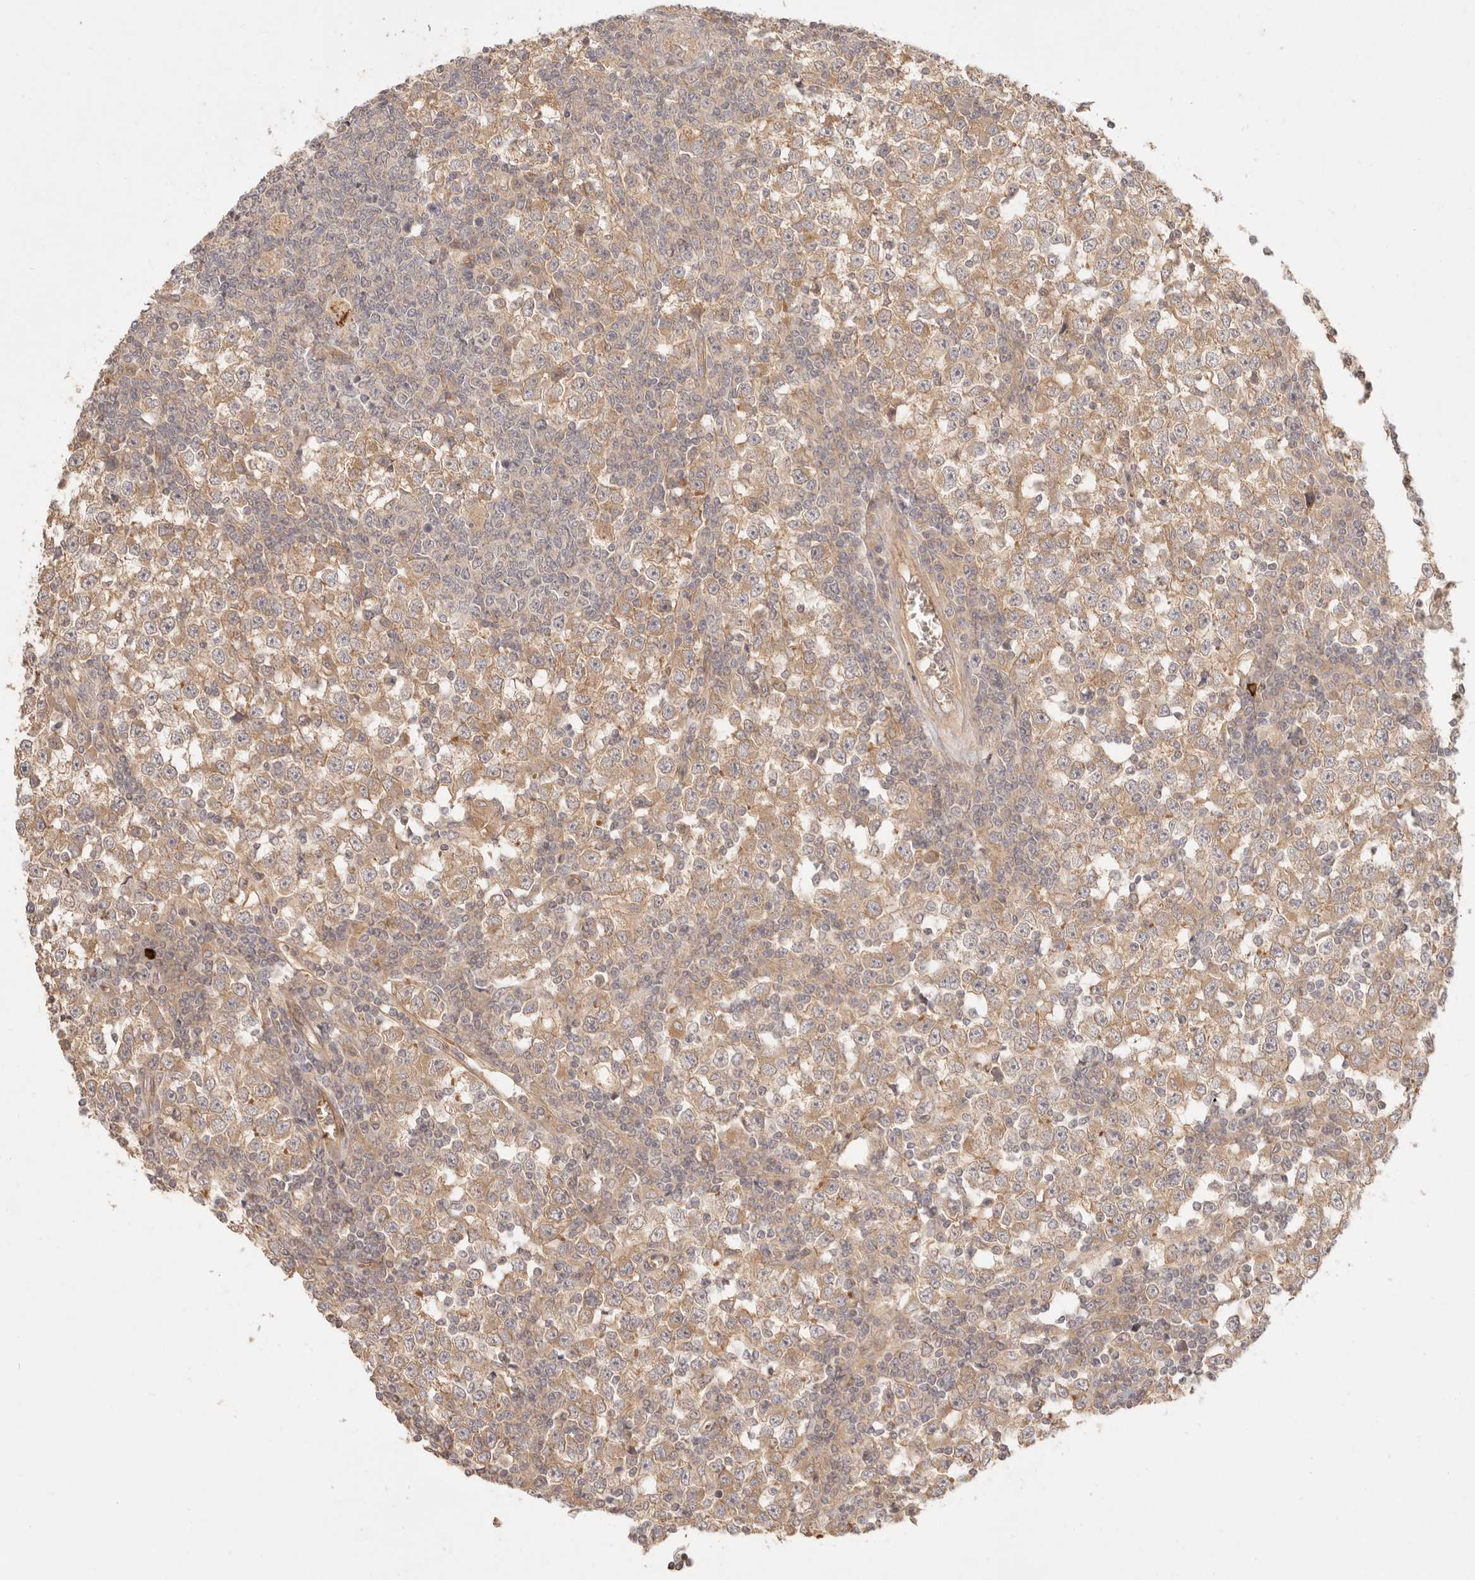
{"staining": {"intensity": "weak", "quantity": ">75%", "location": "cytoplasmic/membranous"}, "tissue": "testis cancer", "cell_type": "Tumor cells", "image_type": "cancer", "snomed": [{"axis": "morphology", "description": "Seminoma, NOS"}, {"axis": "topography", "description": "Testis"}], "caption": "High-power microscopy captured an IHC histopathology image of testis cancer, revealing weak cytoplasmic/membranous staining in about >75% of tumor cells.", "gene": "PPP1R3B", "patient": {"sex": "male", "age": 65}}